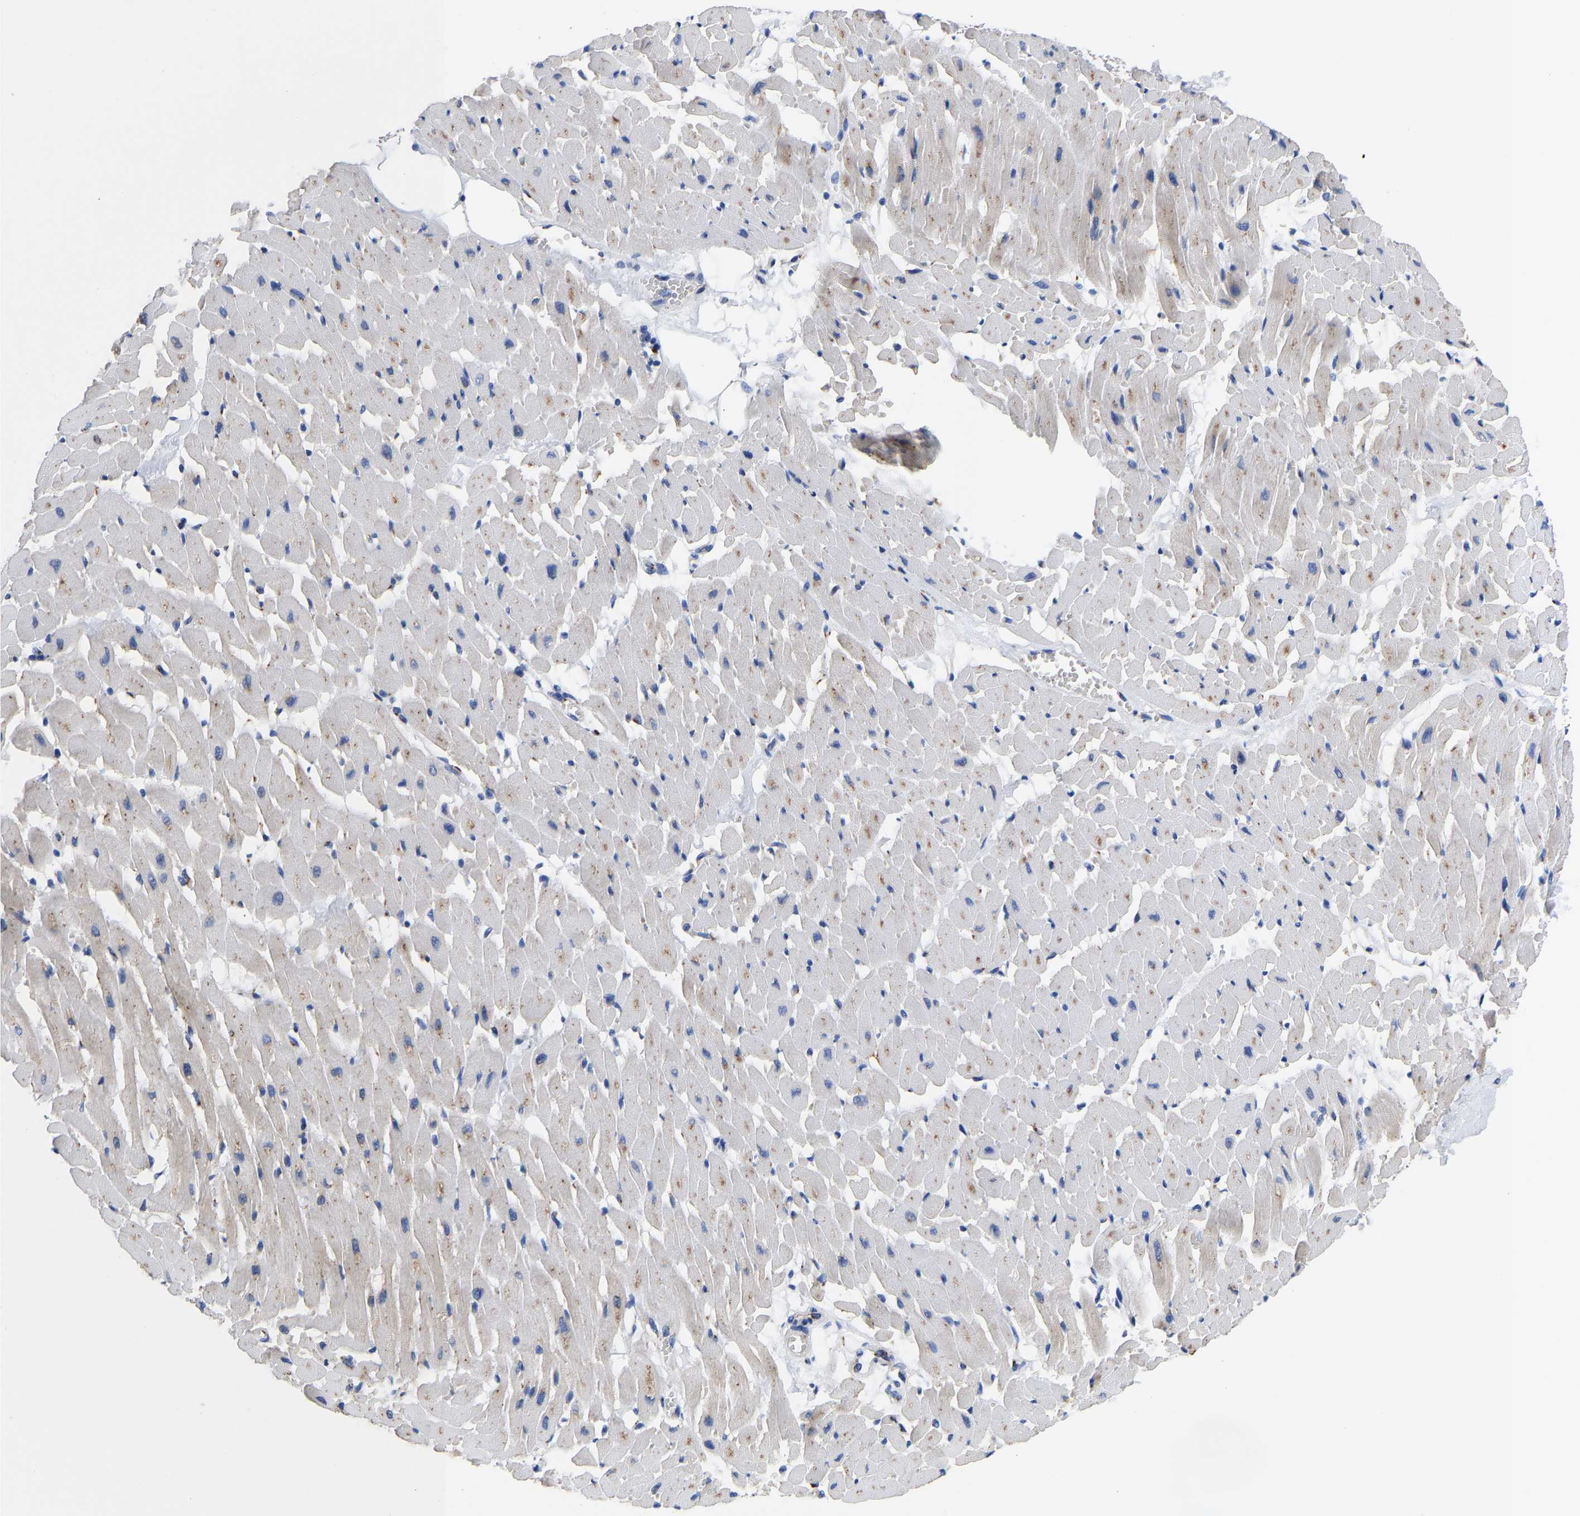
{"staining": {"intensity": "weak", "quantity": "25%-75%", "location": "cytoplasmic/membranous"}, "tissue": "heart muscle", "cell_type": "Cardiomyocytes", "image_type": "normal", "snomed": [{"axis": "morphology", "description": "Normal tissue, NOS"}, {"axis": "topography", "description": "Heart"}], "caption": "Protein expression by IHC exhibits weak cytoplasmic/membranous staining in about 25%-75% of cardiomyocytes in benign heart muscle.", "gene": "TMEM87A", "patient": {"sex": "female", "age": 19}}